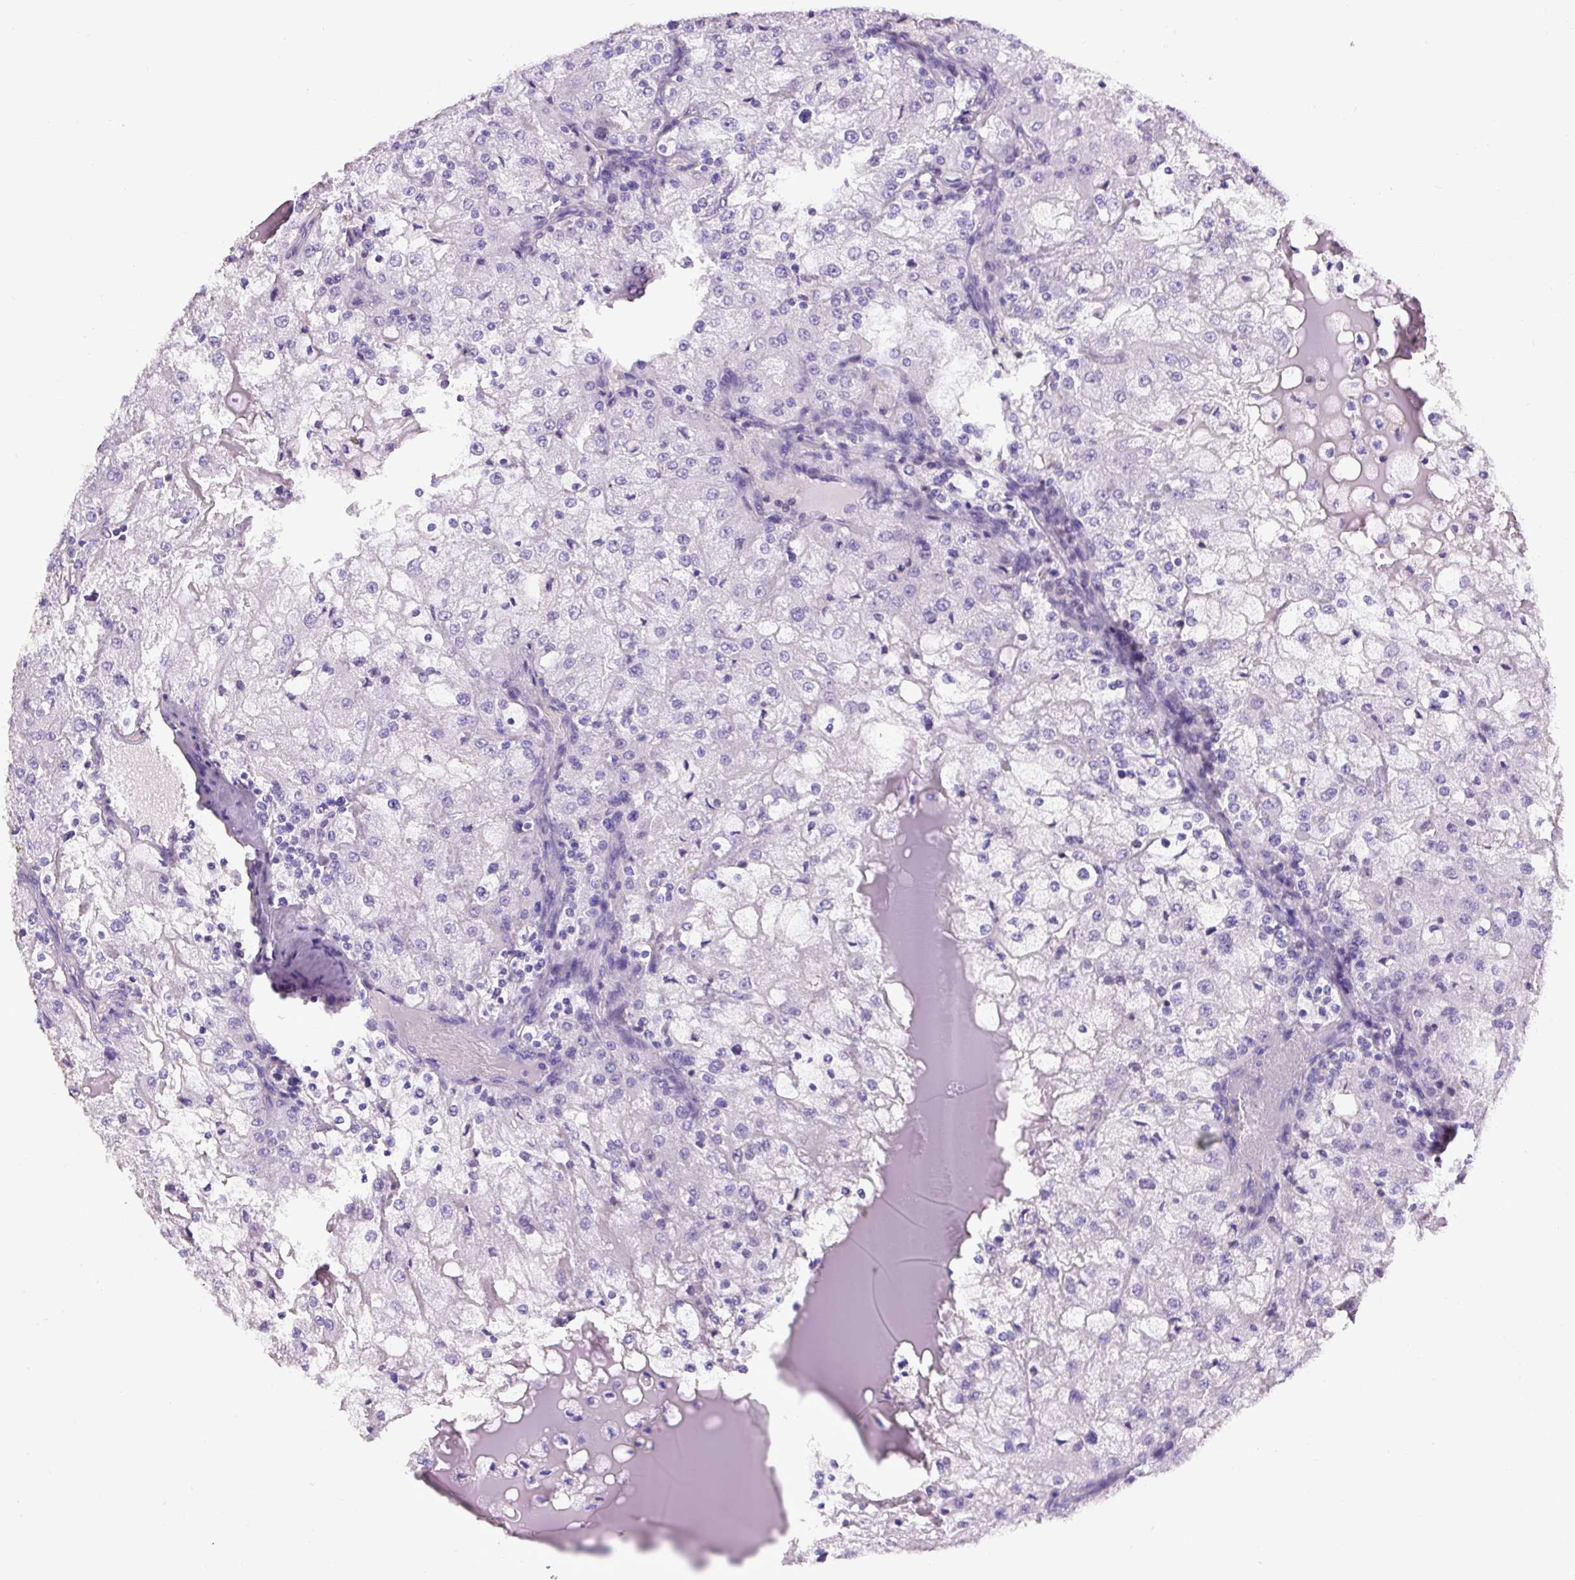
{"staining": {"intensity": "negative", "quantity": "none", "location": "none"}, "tissue": "renal cancer", "cell_type": "Tumor cells", "image_type": "cancer", "snomed": [{"axis": "morphology", "description": "Adenocarcinoma, NOS"}, {"axis": "topography", "description": "Kidney"}], "caption": "A histopathology image of human renal cancer is negative for staining in tumor cells. The staining was performed using DAB (3,3'-diaminobenzidine) to visualize the protein expression in brown, while the nuclei were stained in blue with hematoxylin (Magnification: 20x).", "gene": "FAM228B", "patient": {"sex": "female", "age": 74}}